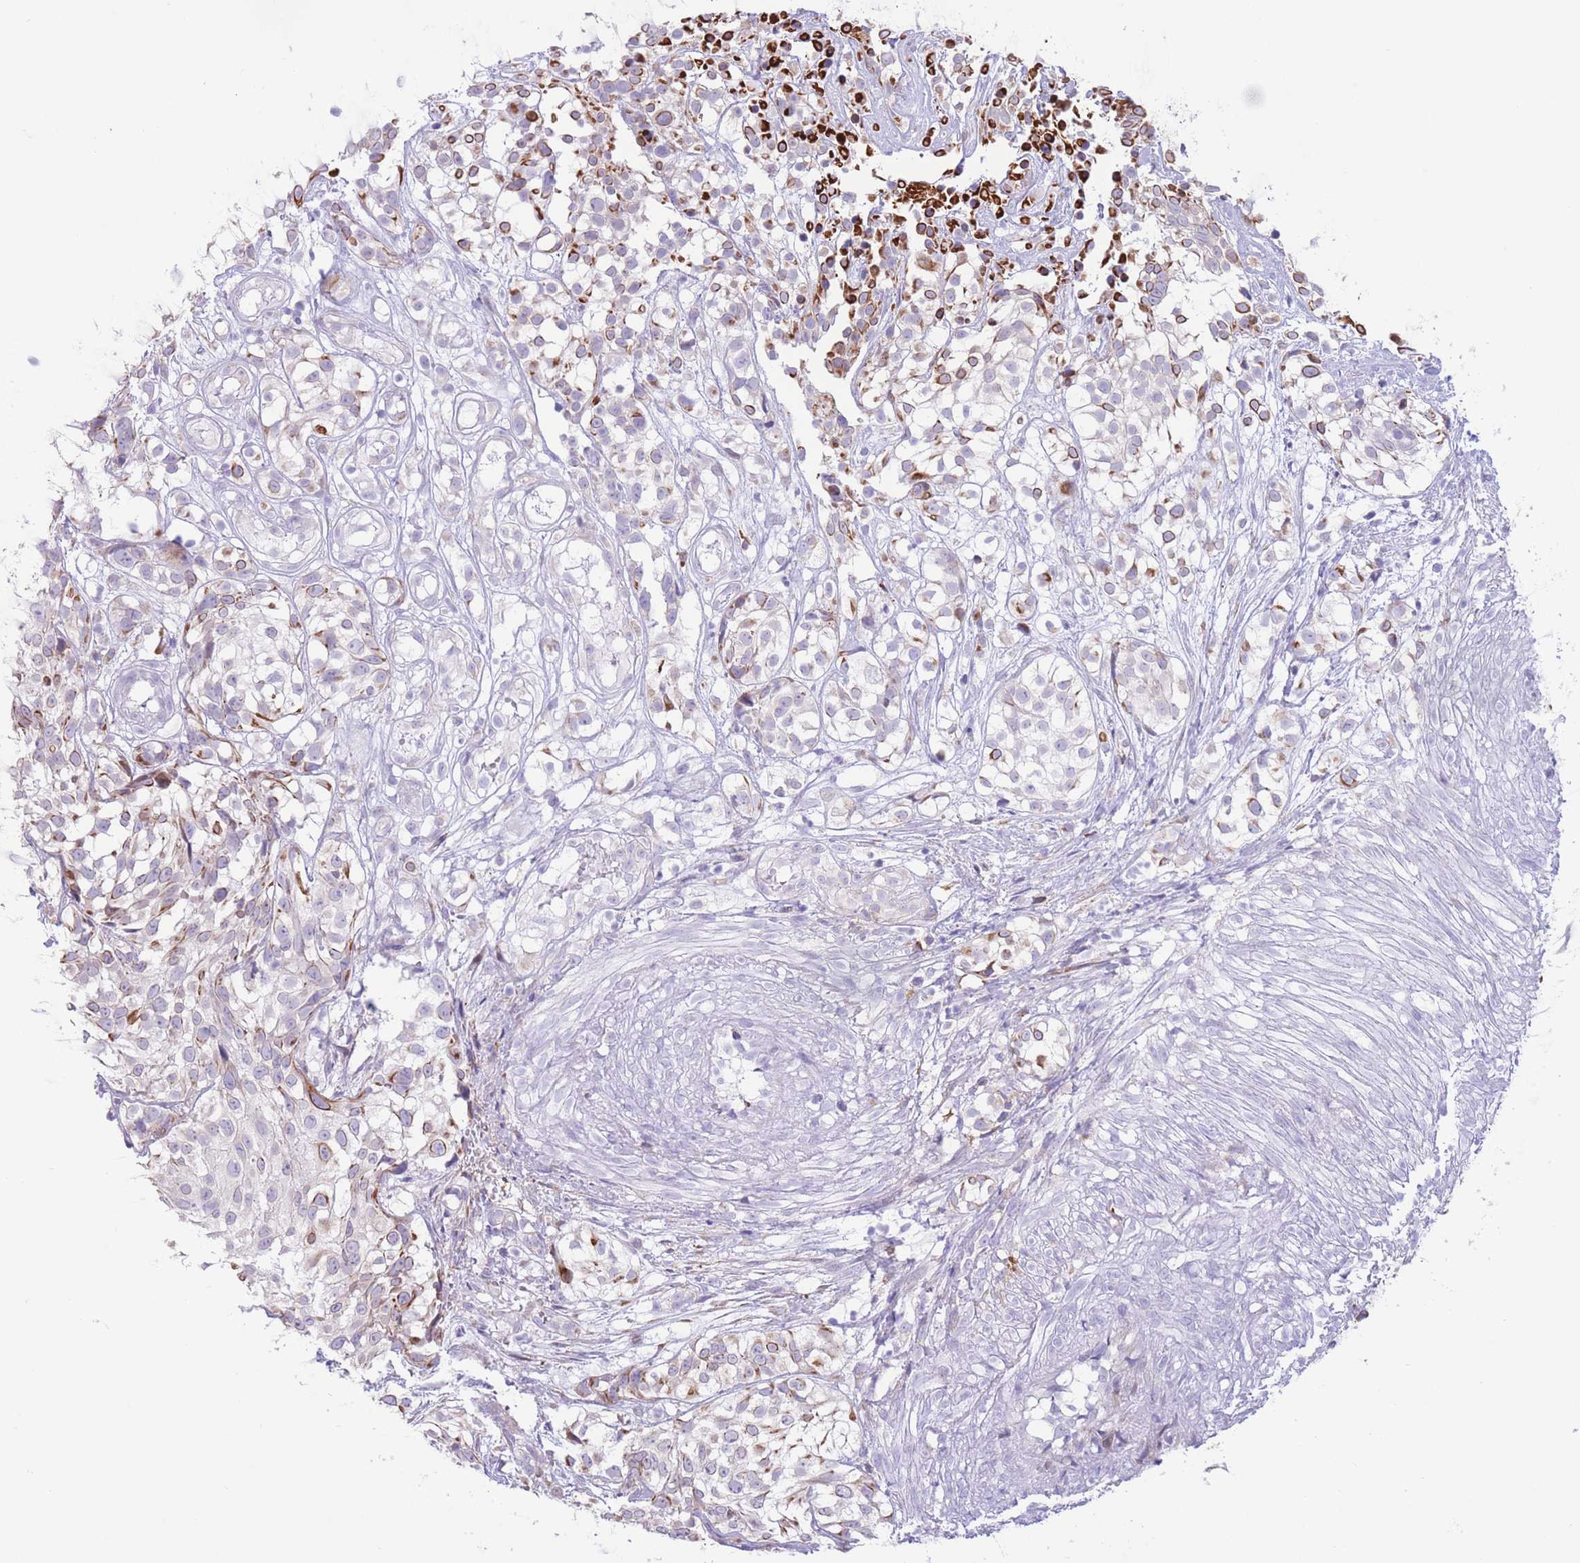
{"staining": {"intensity": "moderate", "quantity": "25%-75%", "location": "cytoplasmic/membranous"}, "tissue": "urothelial cancer", "cell_type": "Tumor cells", "image_type": "cancer", "snomed": [{"axis": "morphology", "description": "Urothelial carcinoma, High grade"}, {"axis": "topography", "description": "Urinary bladder"}], "caption": "Protein expression analysis of human urothelial cancer reveals moderate cytoplasmic/membranous expression in approximately 25%-75% of tumor cells.", "gene": "MYDGF", "patient": {"sex": "male", "age": 56}}